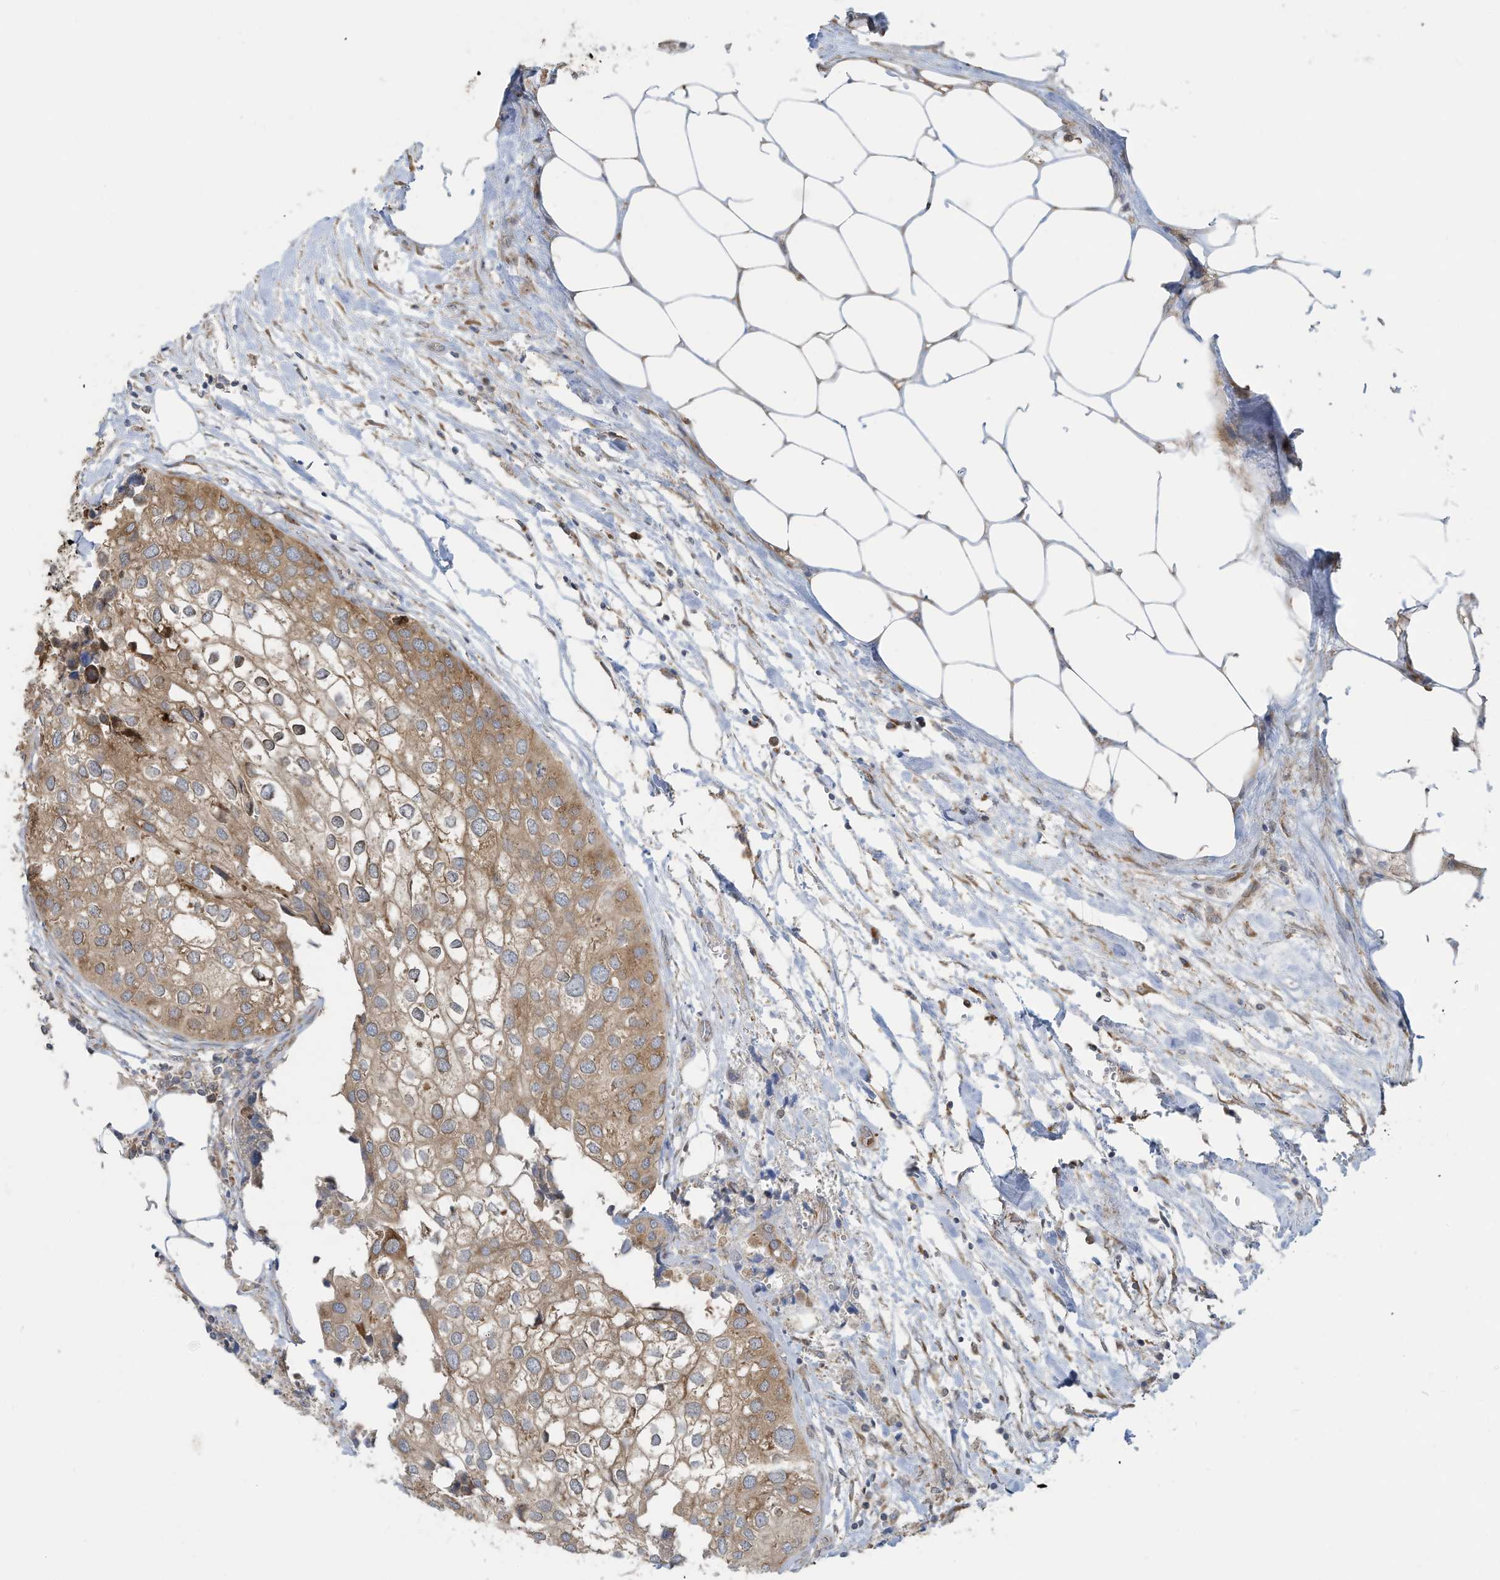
{"staining": {"intensity": "weak", "quantity": ">75%", "location": "cytoplasmic/membranous"}, "tissue": "urothelial cancer", "cell_type": "Tumor cells", "image_type": "cancer", "snomed": [{"axis": "morphology", "description": "Urothelial carcinoma, High grade"}, {"axis": "topography", "description": "Urinary bladder"}], "caption": "Weak cytoplasmic/membranous protein positivity is identified in approximately >75% of tumor cells in high-grade urothelial carcinoma.", "gene": "USE1", "patient": {"sex": "male", "age": 64}}